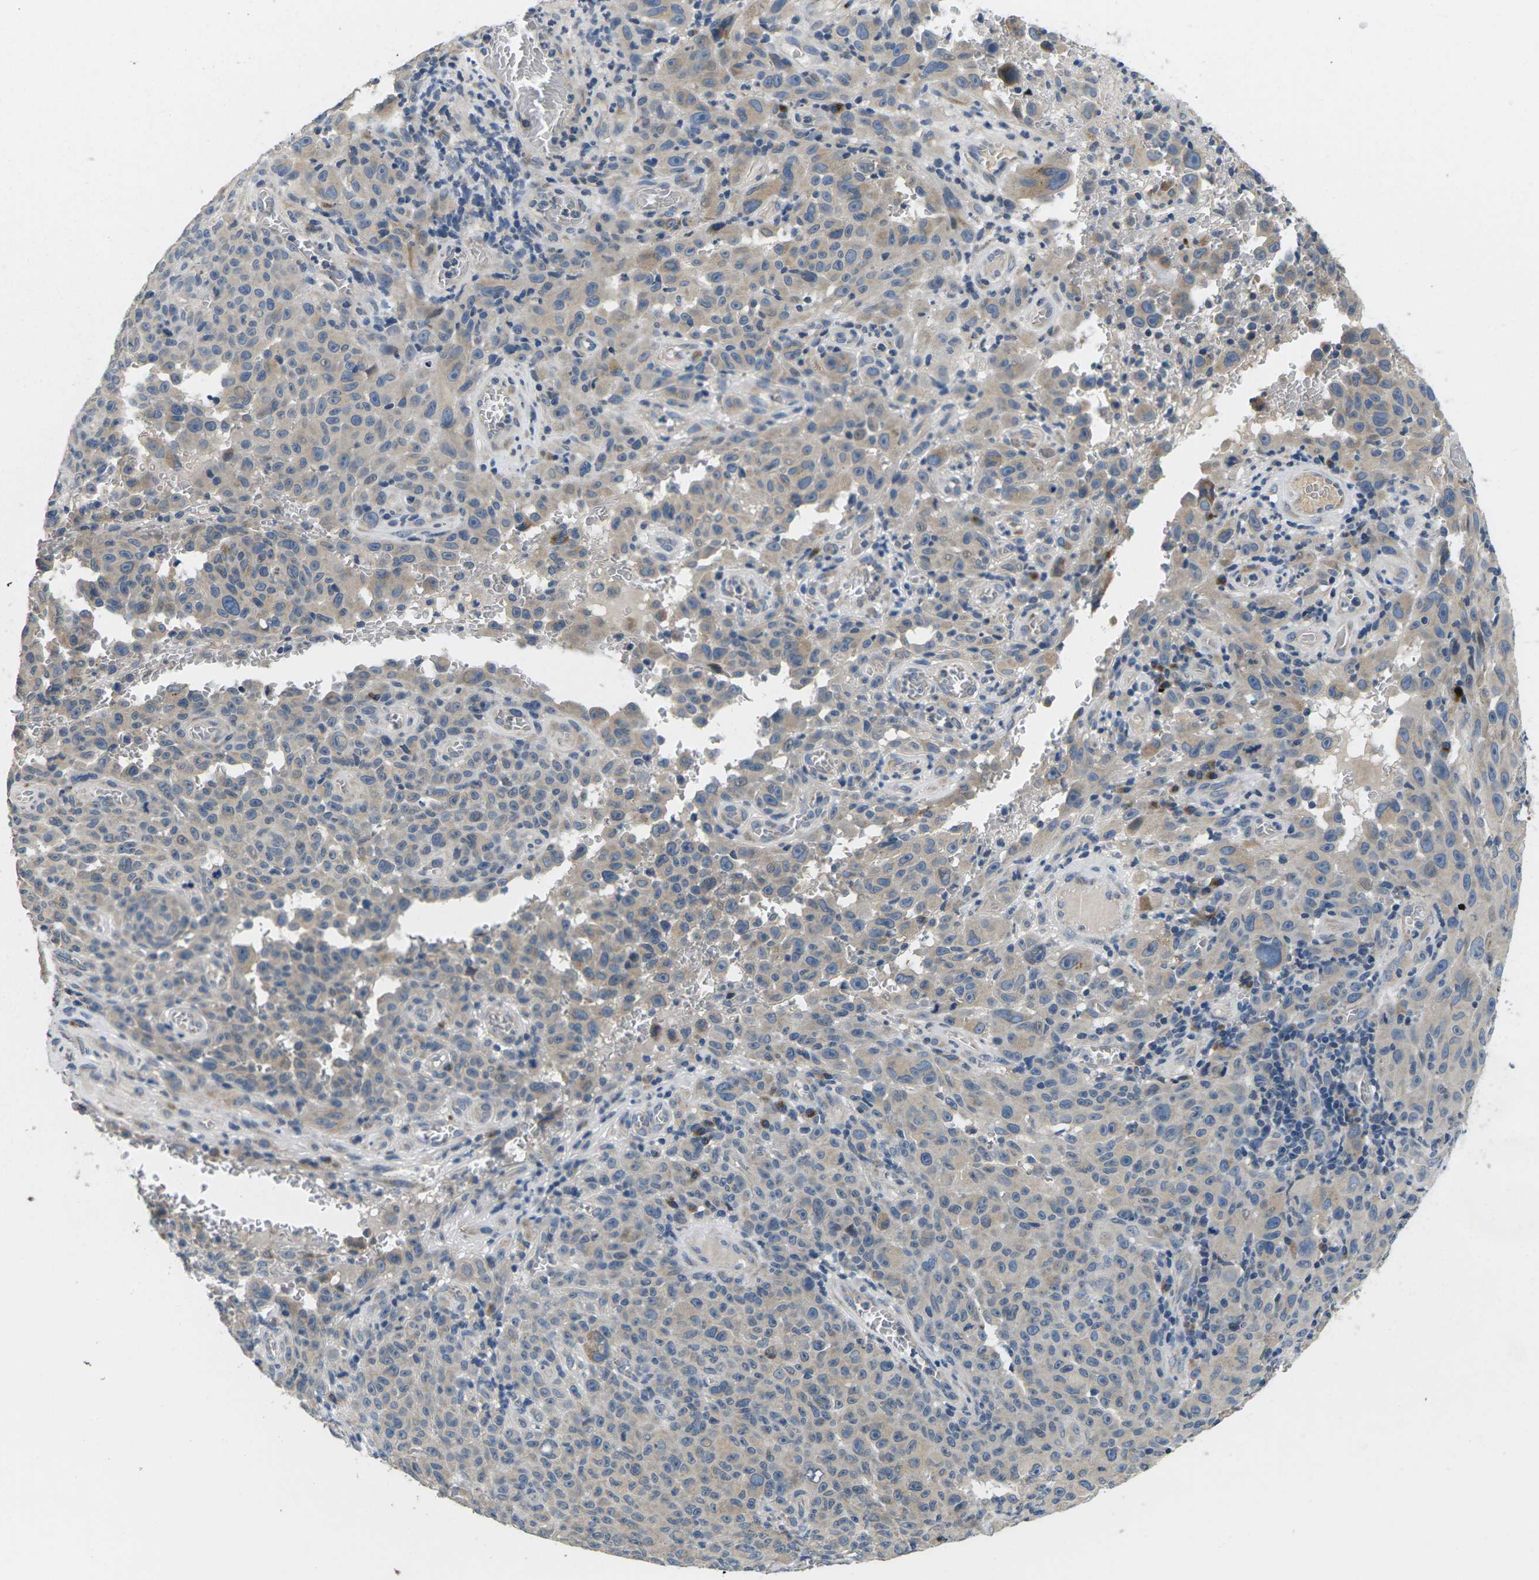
{"staining": {"intensity": "weak", "quantity": "<25%", "location": "cytoplasmic/membranous"}, "tissue": "melanoma", "cell_type": "Tumor cells", "image_type": "cancer", "snomed": [{"axis": "morphology", "description": "Malignant melanoma, NOS"}, {"axis": "topography", "description": "Skin"}], "caption": "IHC photomicrograph of neoplastic tissue: melanoma stained with DAB (3,3'-diaminobenzidine) demonstrates no significant protein expression in tumor cells. (DAB (3,3'-diaminobenzidine) immunohistochemistry (IHC), high magnification).", "gene": "ERGIC3", "patient": {"sex": "female", "age": 82}}